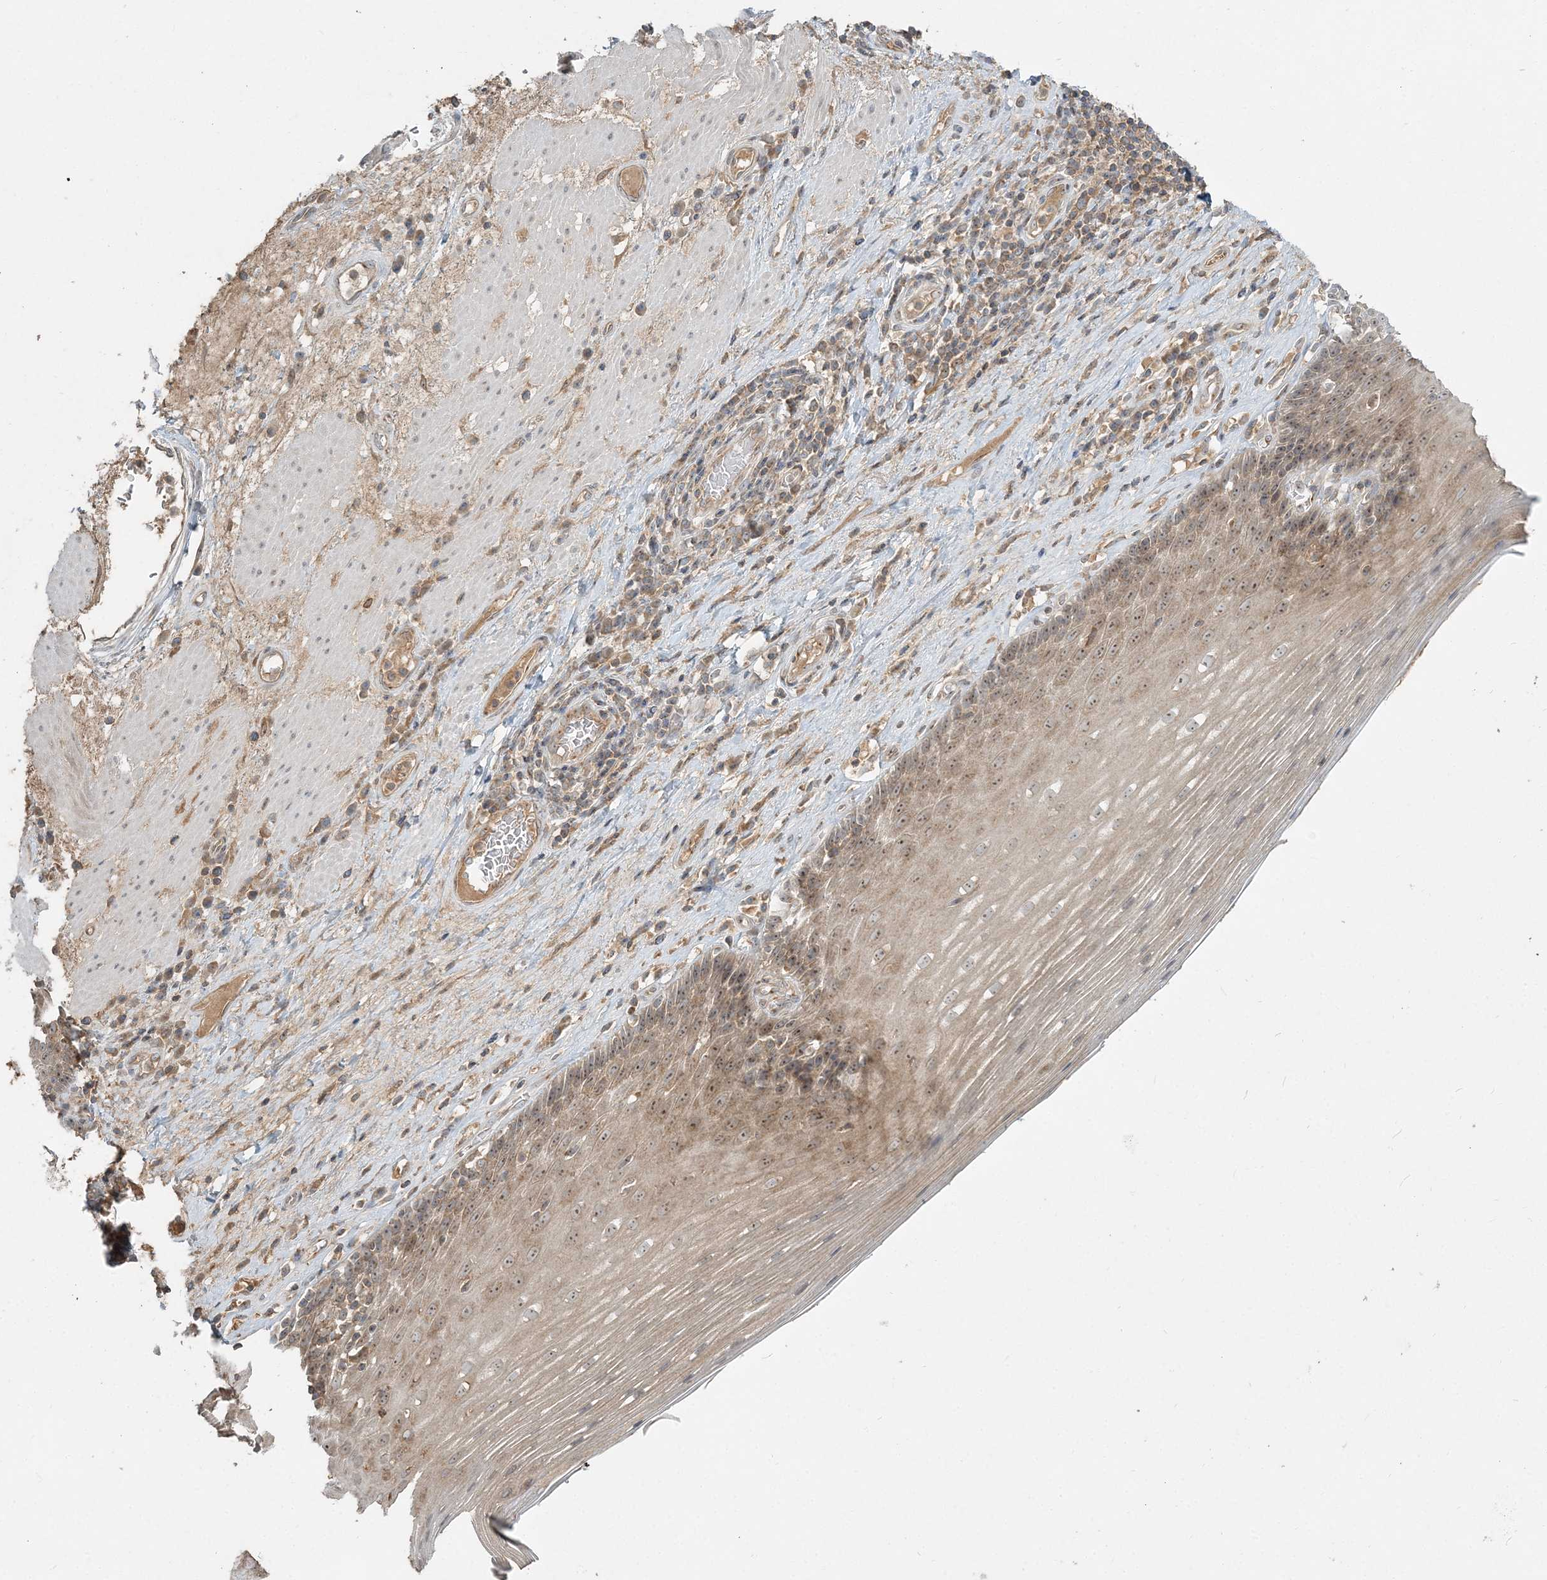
{"staining": {"intensity": "moderate", "quantity": "25%-75%", "location": "cytoplasmic/membranous,nuclear"}, "tissue": "esophagus", "cell_type": "Squamous epithelial cells", "image_type": "normal", "snomed": [{"axis": "morphology", "description": "Normal tissue, NOS"}, {"axis": "topography", "description": "Esophagus"}], "caption": "DAB immunohistochemical staining of normal human esophagus demonstrates moderate cytoplasmic/membranous,nuclear protein expression in approximately 25%-75% of squamous epithelial cells. (Brightfield microscopy of DAB IHC at high magnification).", "gene": "AP1AR", "patient": {"sex": "male", "age": 62}}